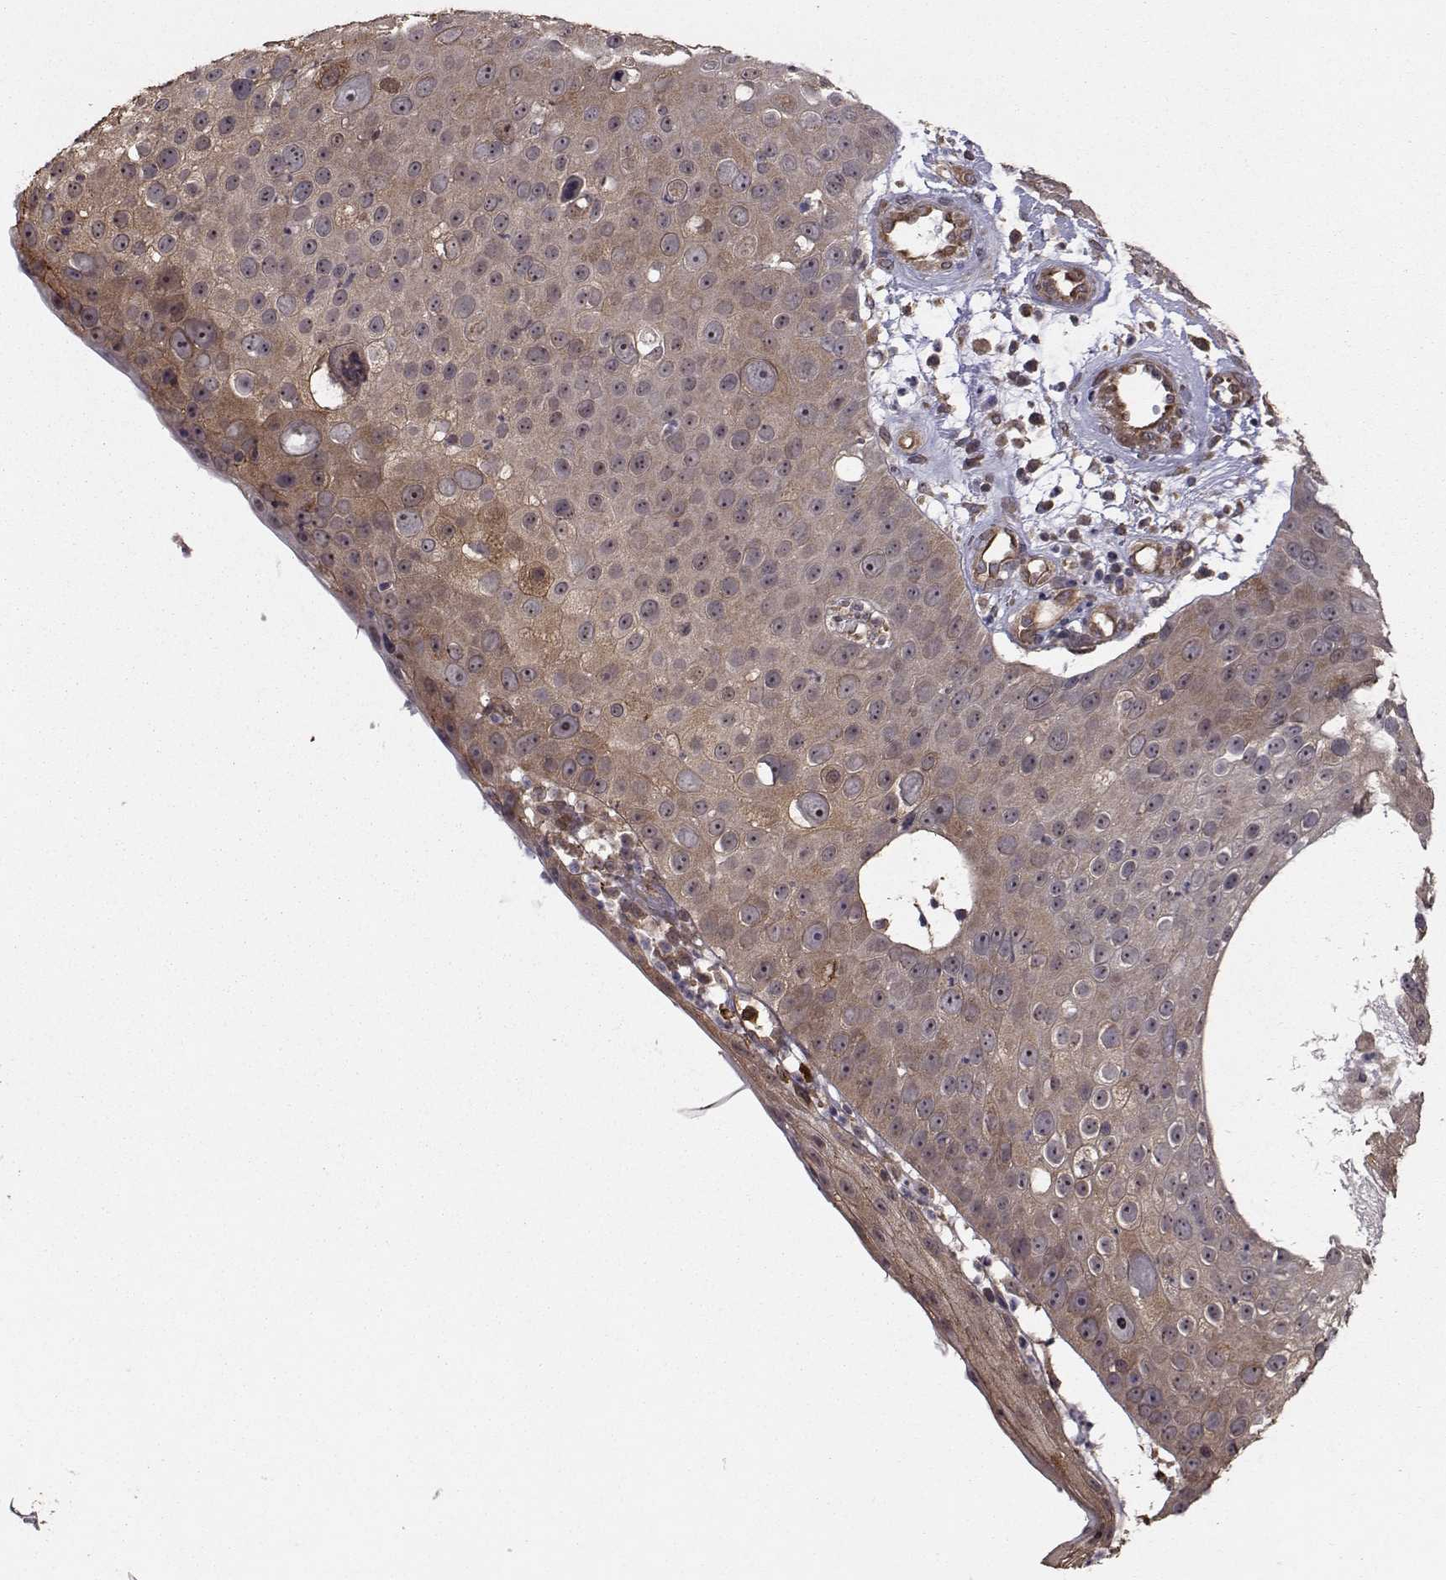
{"staining": {"intensity": "weak", "quantity": ">75%", "location": "cytoplasmic/membranous"}, "tissue": "skin cancer", "cell_type": "Tumor cells", "image_type": "cancer", "snomed": [{"axis": "morphology", "description": "Squamous cell carcinoma, NOS"}, {"axis": "topography", "description": "Skin"}], "caption": "This is an image of immunohistochemistry staining of skin cancer (squamous cell carcinoma), which shows weak positivity in the cytoplasmic/membranous of tumor cells.", "gene": "TRIP10", "patient": {"sex": "male", "age": 71}}